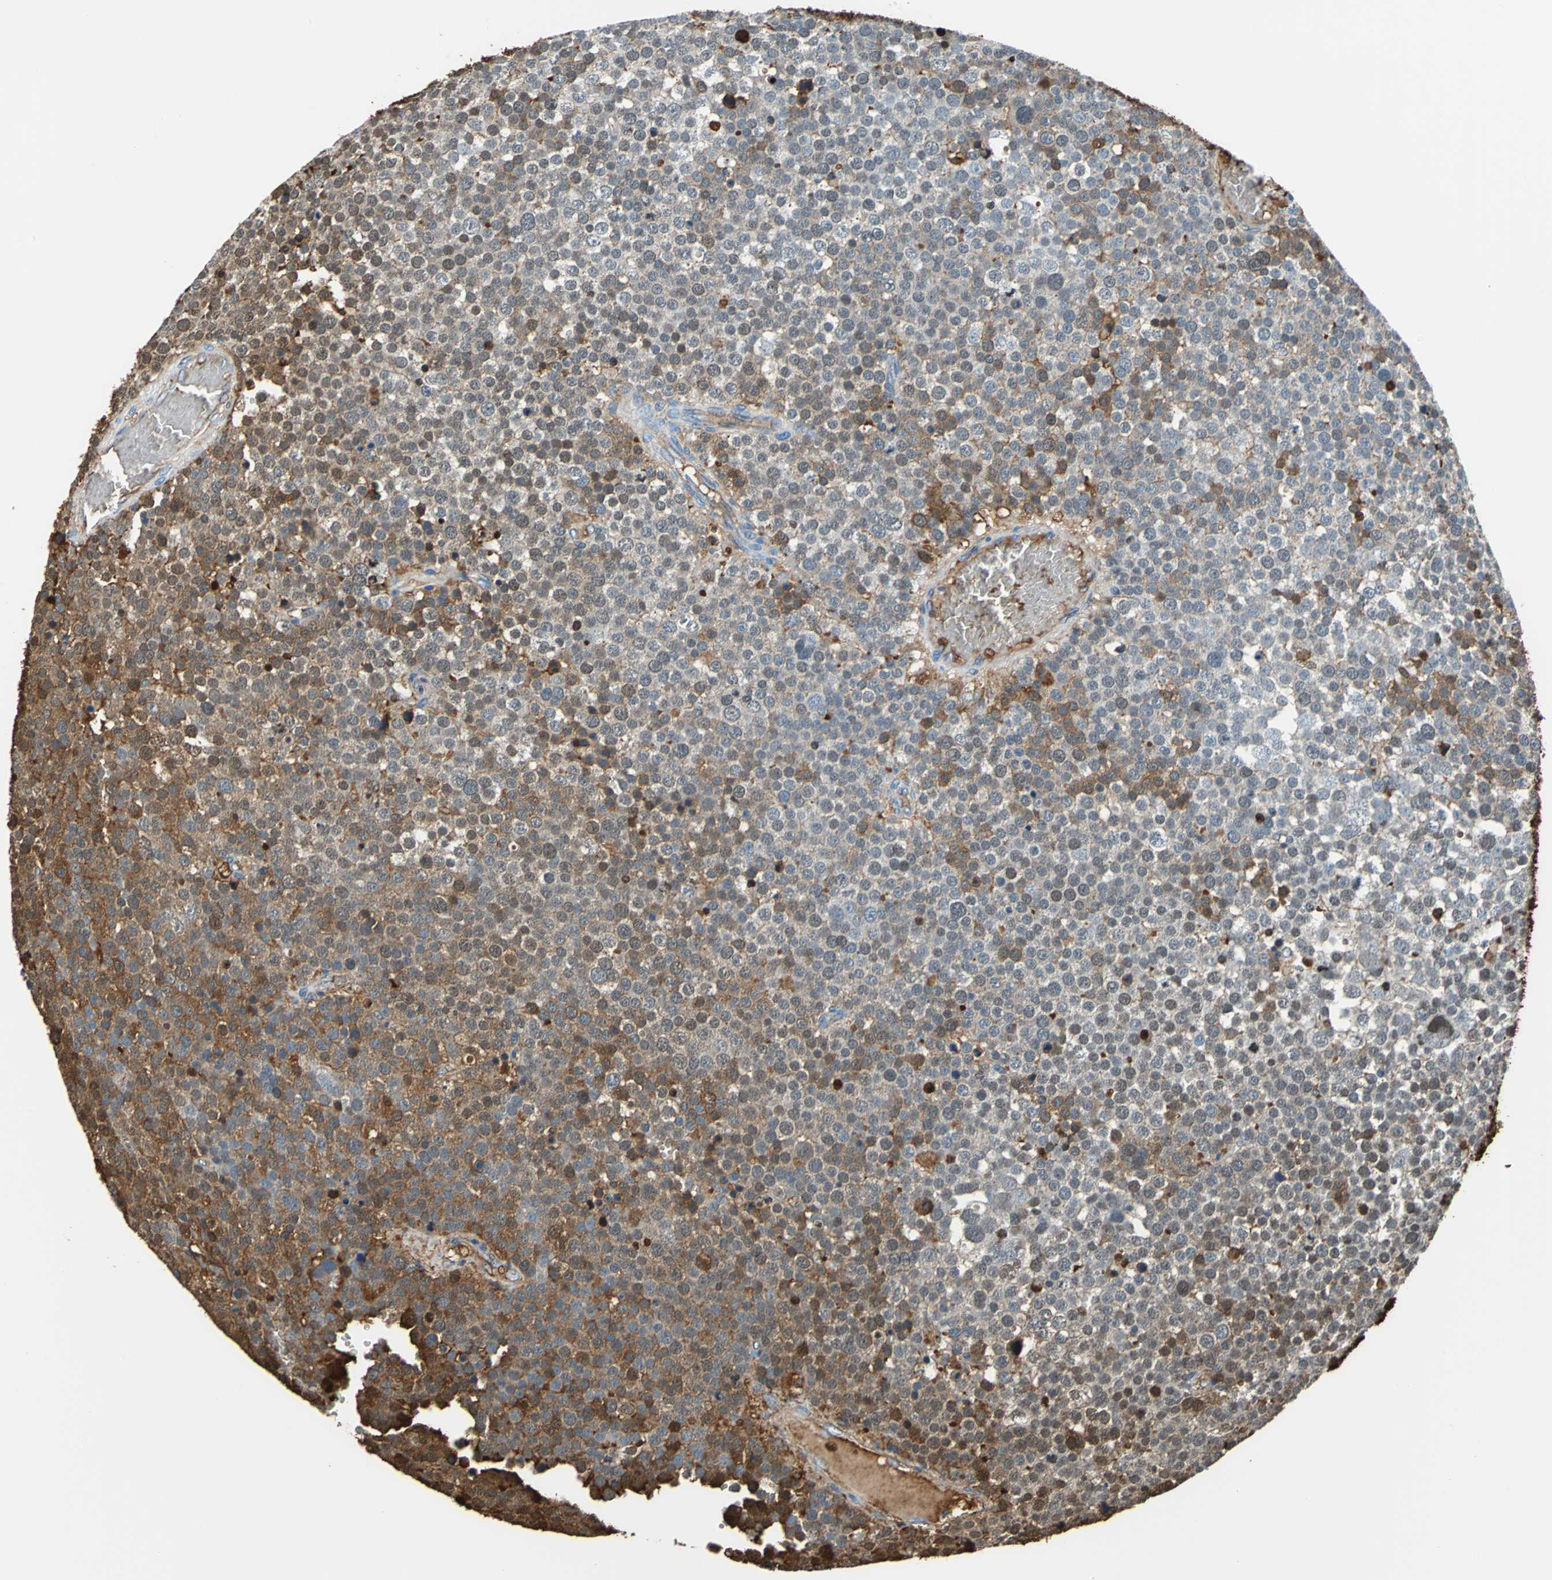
{"staining": {"intensity": "moderate", "quantity": "25%-75%", "location": "cytoplasmic/membranous,nuclear"}, "tissue": "testis cancer", "cell_type": "Tumor cells", "image_type": "cancer", "snomed": [{"axis": "morphology", "description": "Seminoma, NOS"}, {"axis": "topography", "description": "Testis"}], "caption": "The photomicrograph displays a brown stain indicating the presence of a protein in the cytoplasmic/membranous and nuclear of tumor cells in testis seminoma.", "gene": "ALB", "patient": {"sex": "male", "age": 71}}